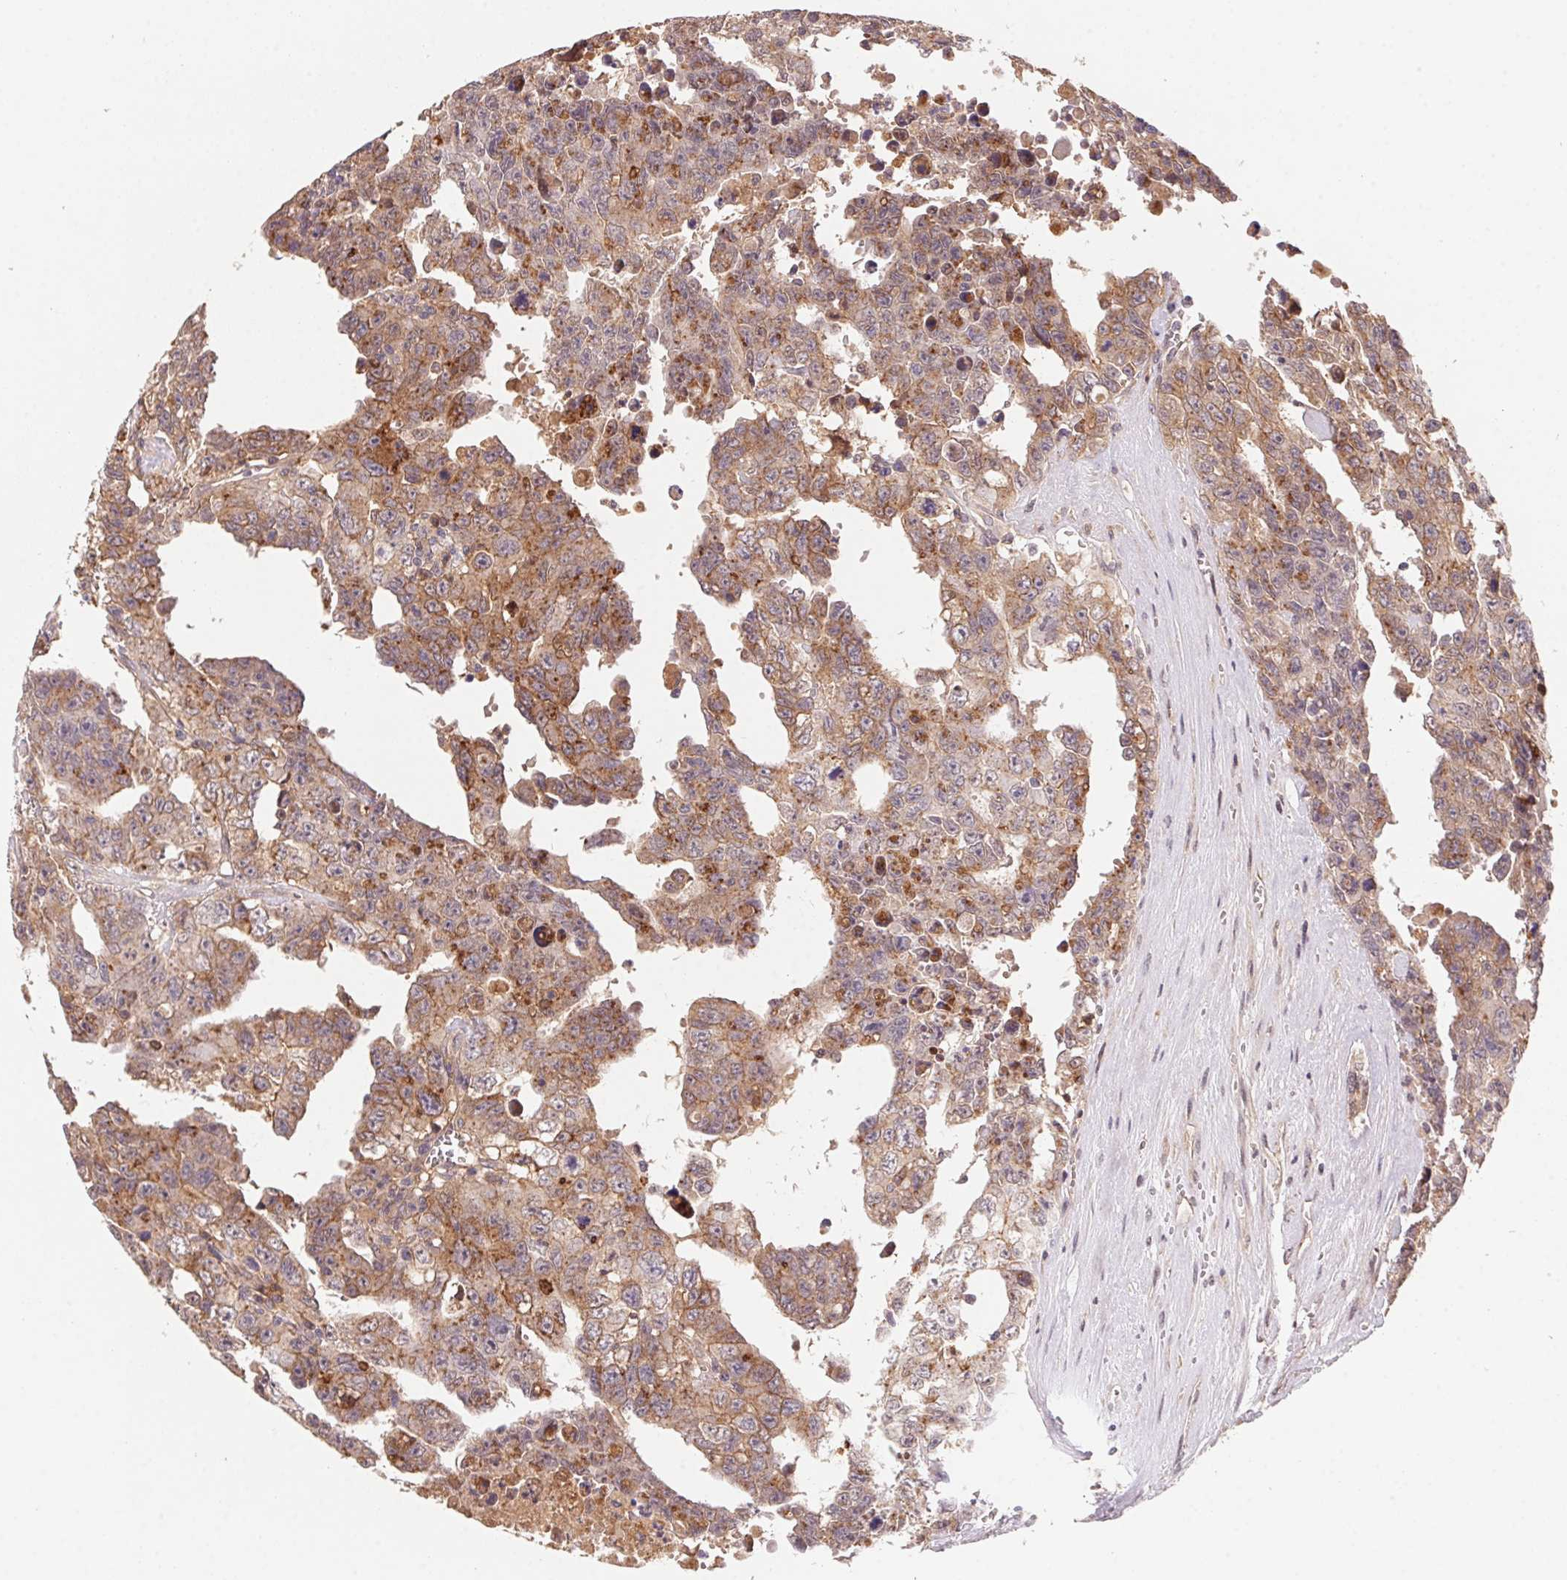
{"staining": {"intensity": "weak", "quantity": ">75%", "location": "cytoplasmic/membranous"}, "tissue": "testis cancer", "cell_type": "Tumor cells", "image_type": "cancer", "snomed": [{"axis": "morphology", "description": "Carcinoma, Embryonal, NOS"}, {"axis": "topography", "description": "Testis"}], "caption": "Brown immunohistochemical staining in testis embryonal carcinoma exhibits weak cytoplasmic/membranous expression in approximately >75% of tumor cells.", "gene": "SLC52A2", "patient": {"sex": "male", "age": 24}}